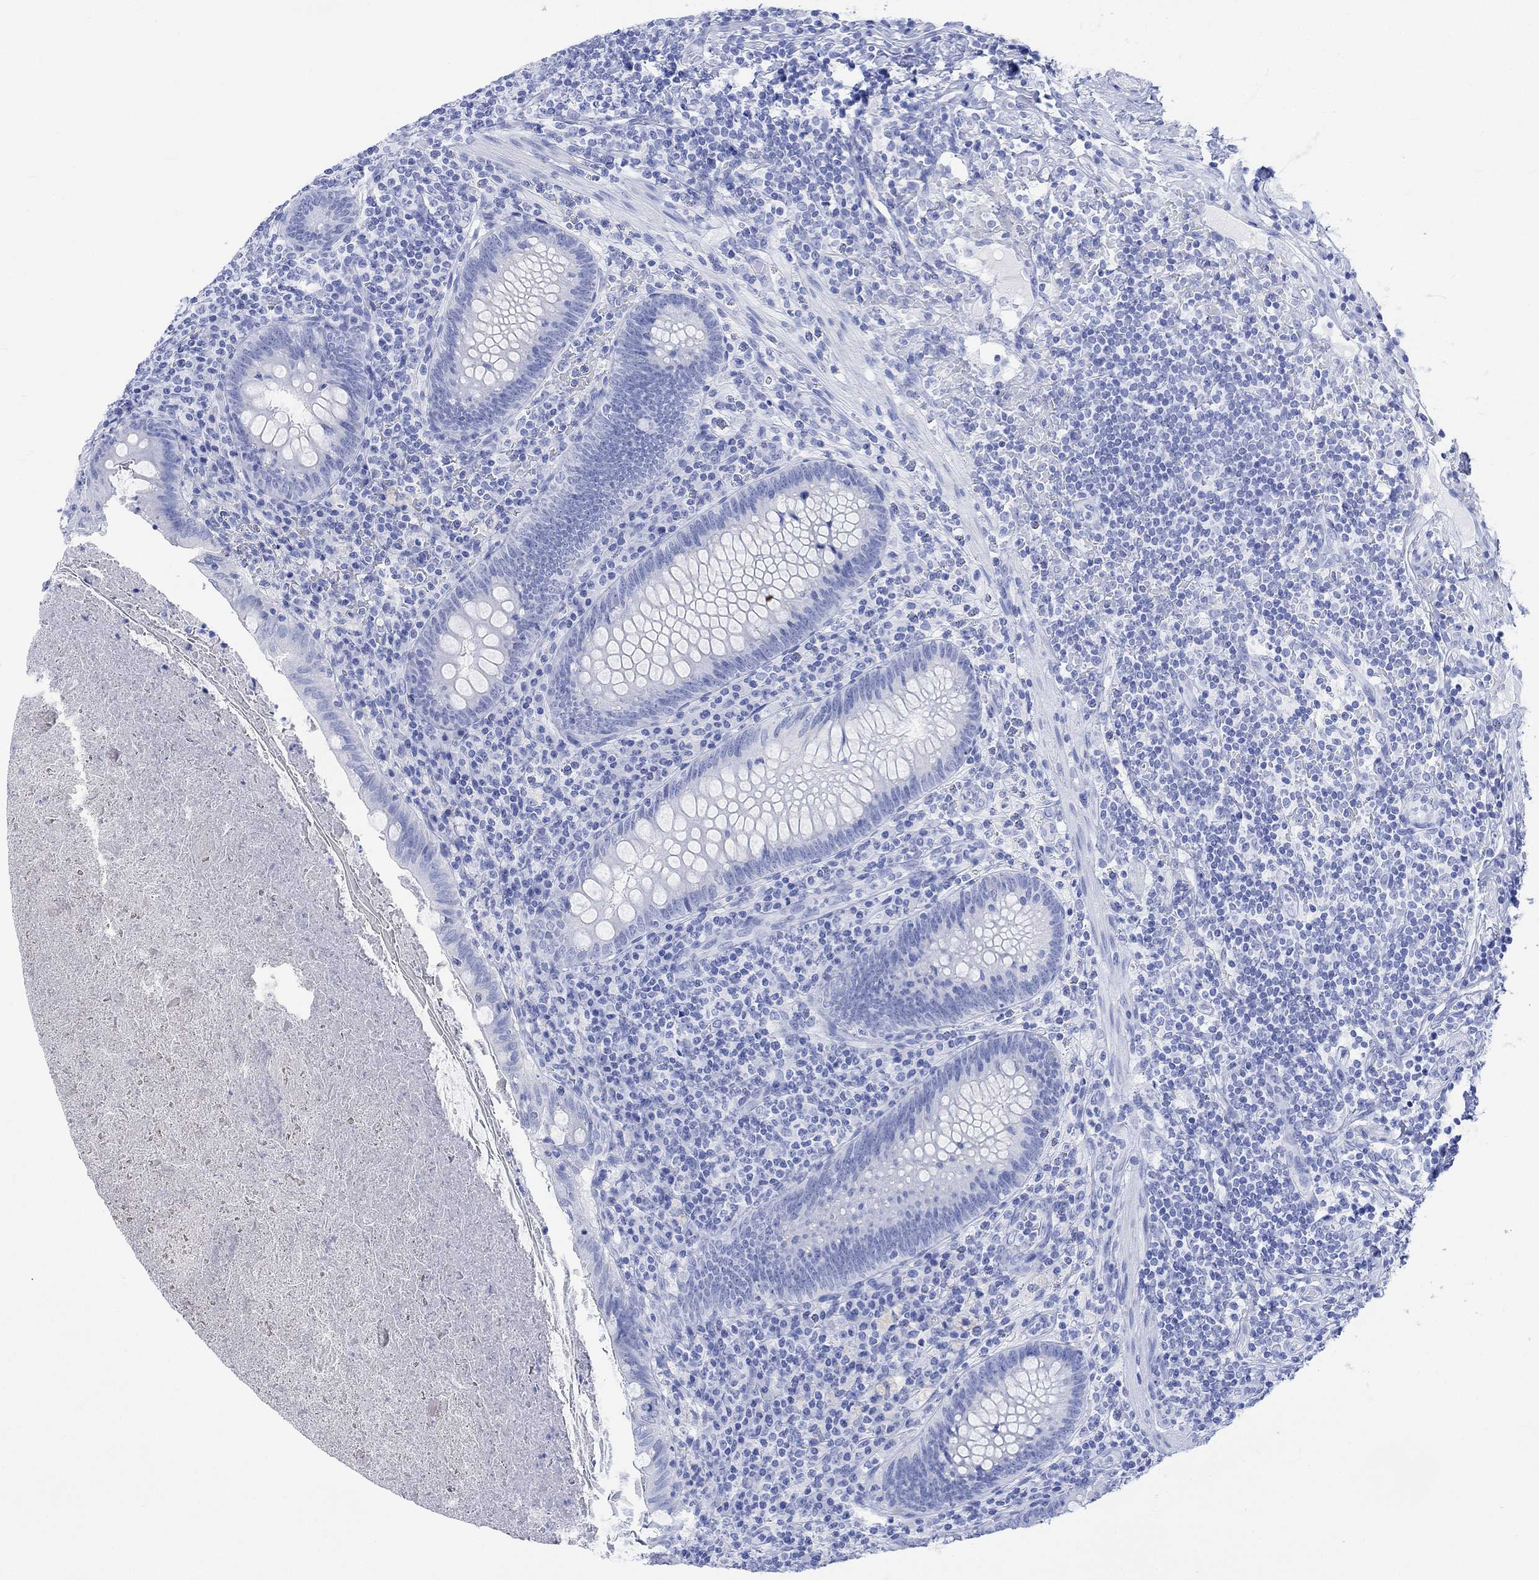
{"staining": {"intensity": "negative", "quantity": "none", "location": "none"}, "tissue": "appendix", "cell_type": "Glandular cells", "image_type": "normal", "snomed": [{"axis": "morphology", "description": "Normal tissue, NOS"}, {"axis": "topography", "description": "Appendix"}], "caption": "Histopathology image shows no significant protein expression in glandular cells of benign appendix. Nuclei are stained in blue.", "gene": "CELF4", "patient": {"sex": "male", "age": 47}}